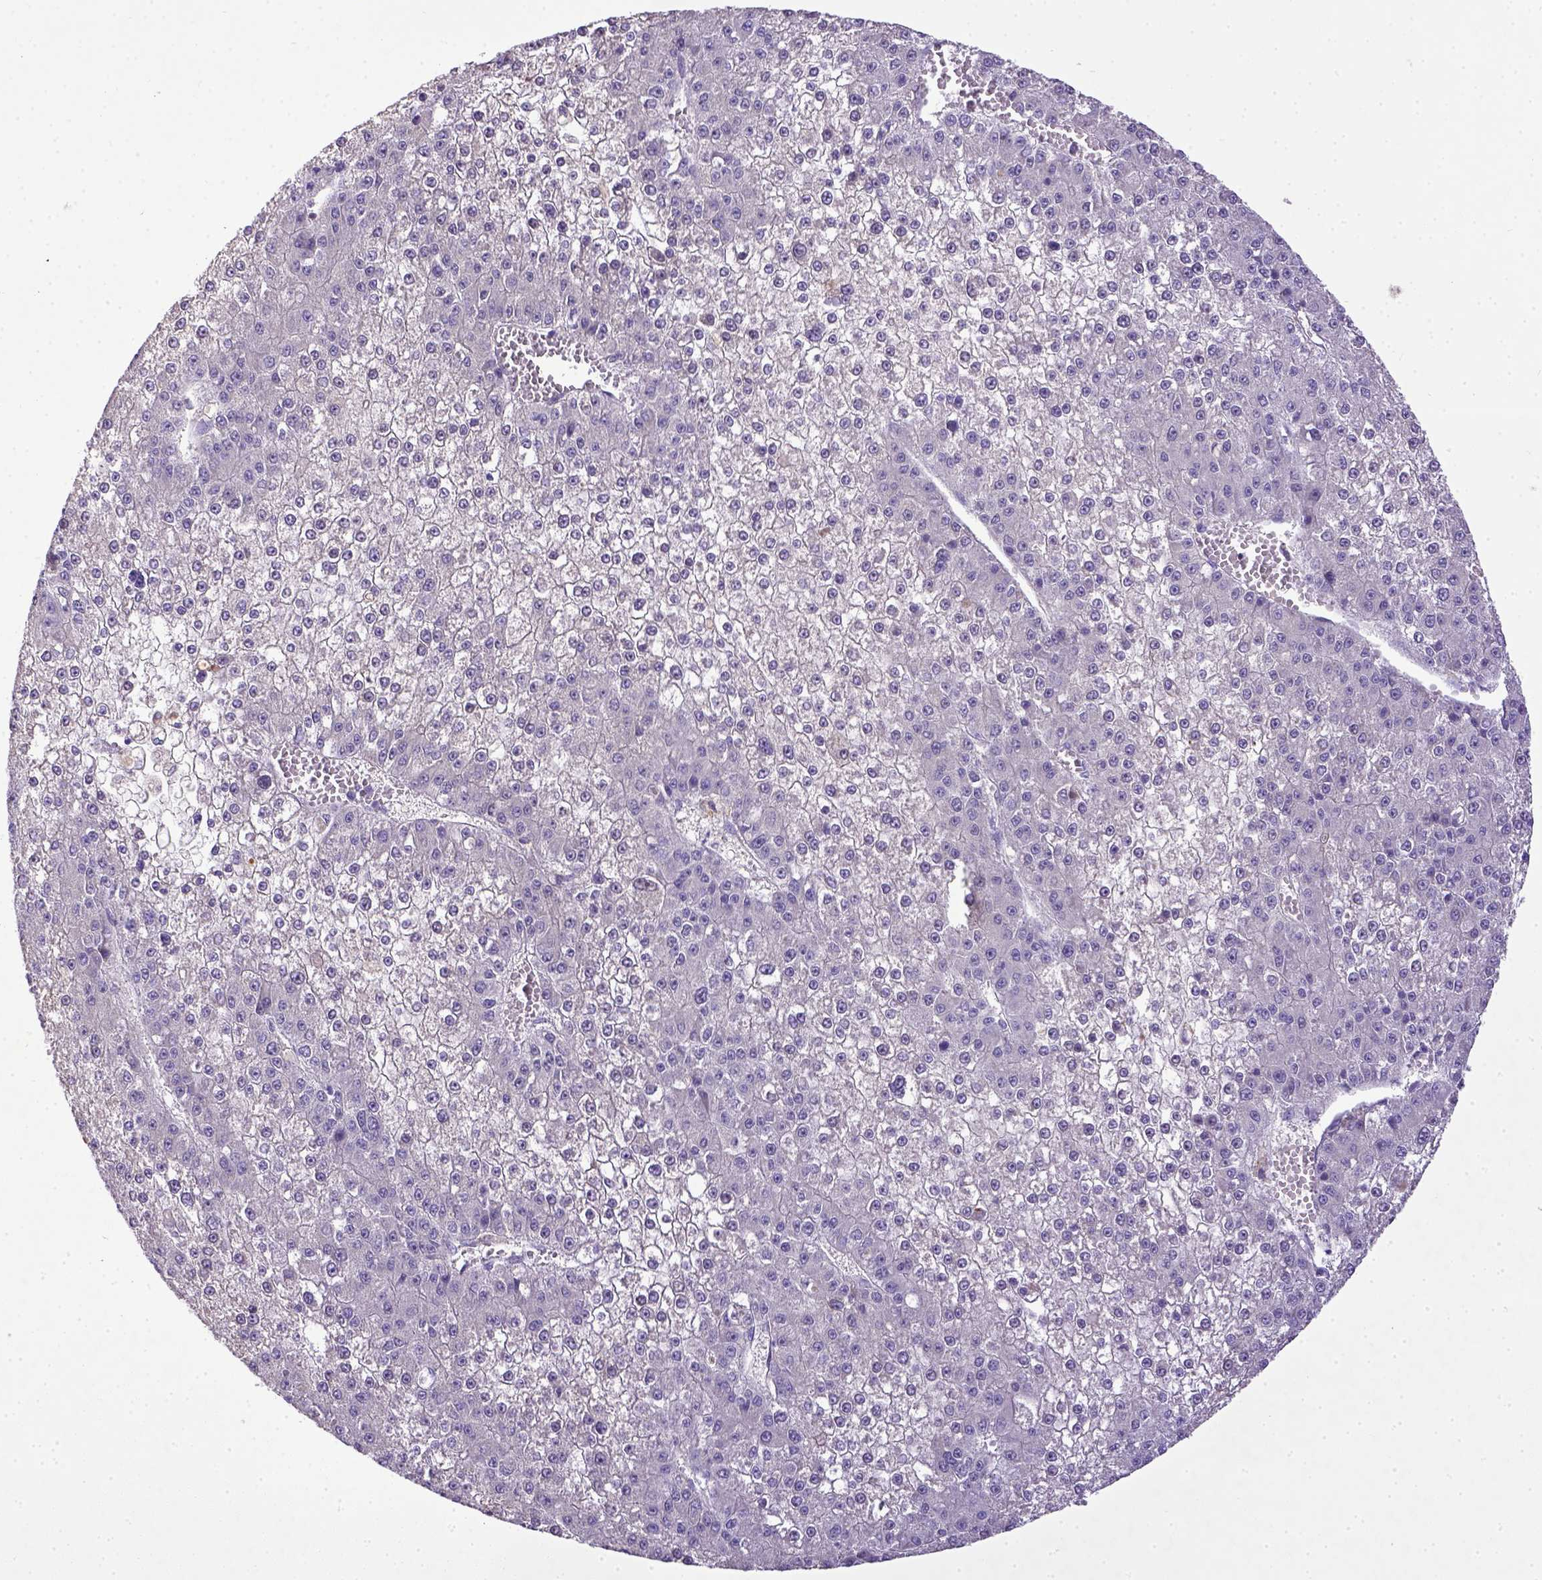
{"staining": {"intensity": "negative", "quantity": "none", "location": "none"}, "tissue": "liver cancer", "cell_type": "Tumor cells", "image_type": "cancer", "snomed": [{"axis": "morphology", "description": "Carcinoma, Hepatocellular, NOS"}, {"axis": "topography", "description": "Liver"}], "caption": "This is an immunohistochemistry (IHC) histopathology image of liver cancer. There is no expression in tumor cells.", "gene": "CD40", "patient": {"sex": "female", "age": 73}}